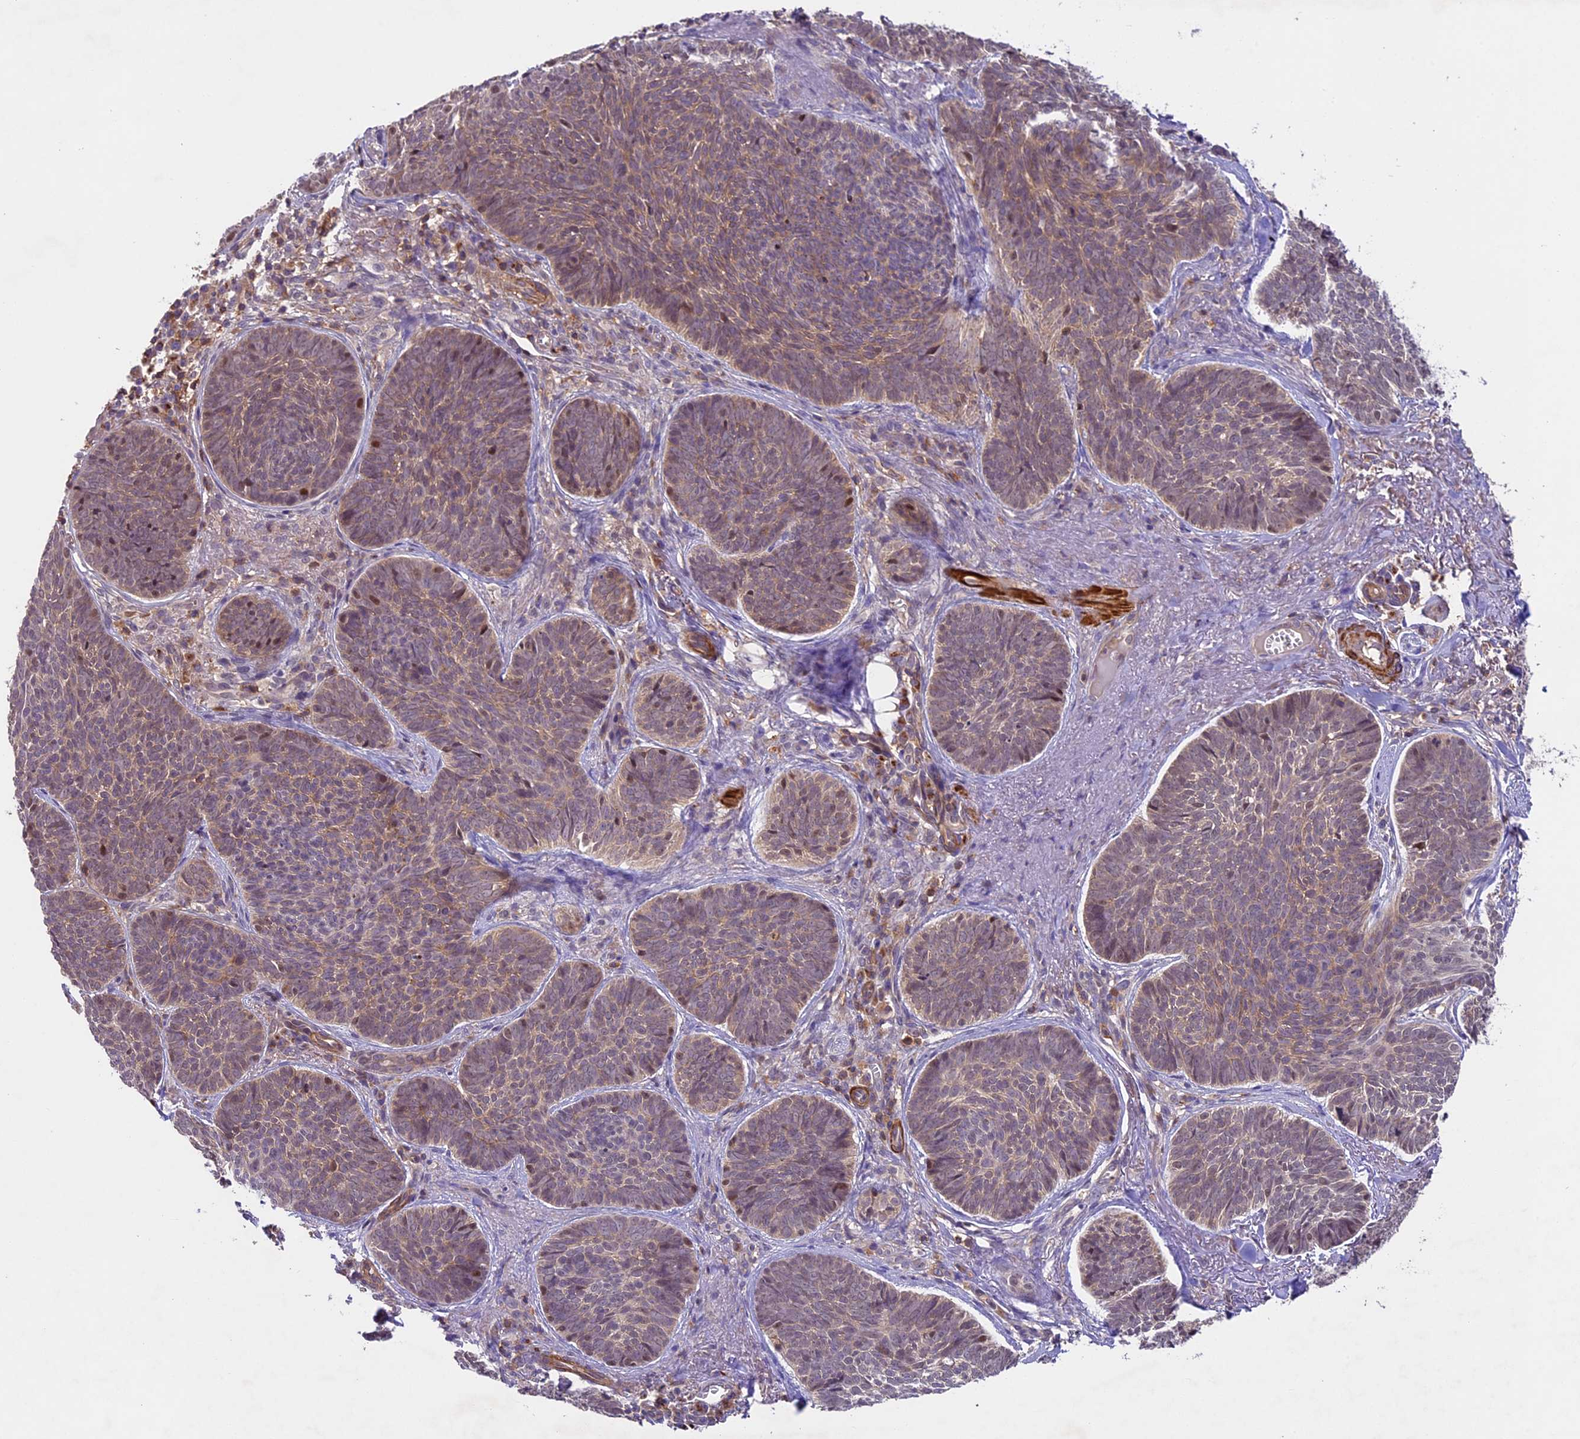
{"staining": {"intensity": "moderate", "quantity": "<25%", "location": "nuclear"}, "tissue": "skin cancer", "cell_type": "Tumor cells", "image_type": "cancer", "snomed": [{"axis": "morphology", "description": "Basal cell carcinoma"}, {"axis": "topography", "description": "Skin"}], "caption": "There is low levels of moderate nuclear expression in tumor cells of basal cell carcinoma (skin), as demonstrated by immunohistochemical staining (brown color).", "gene": "TBC1D1", "patient": {"sex": "female", "age": 74}}